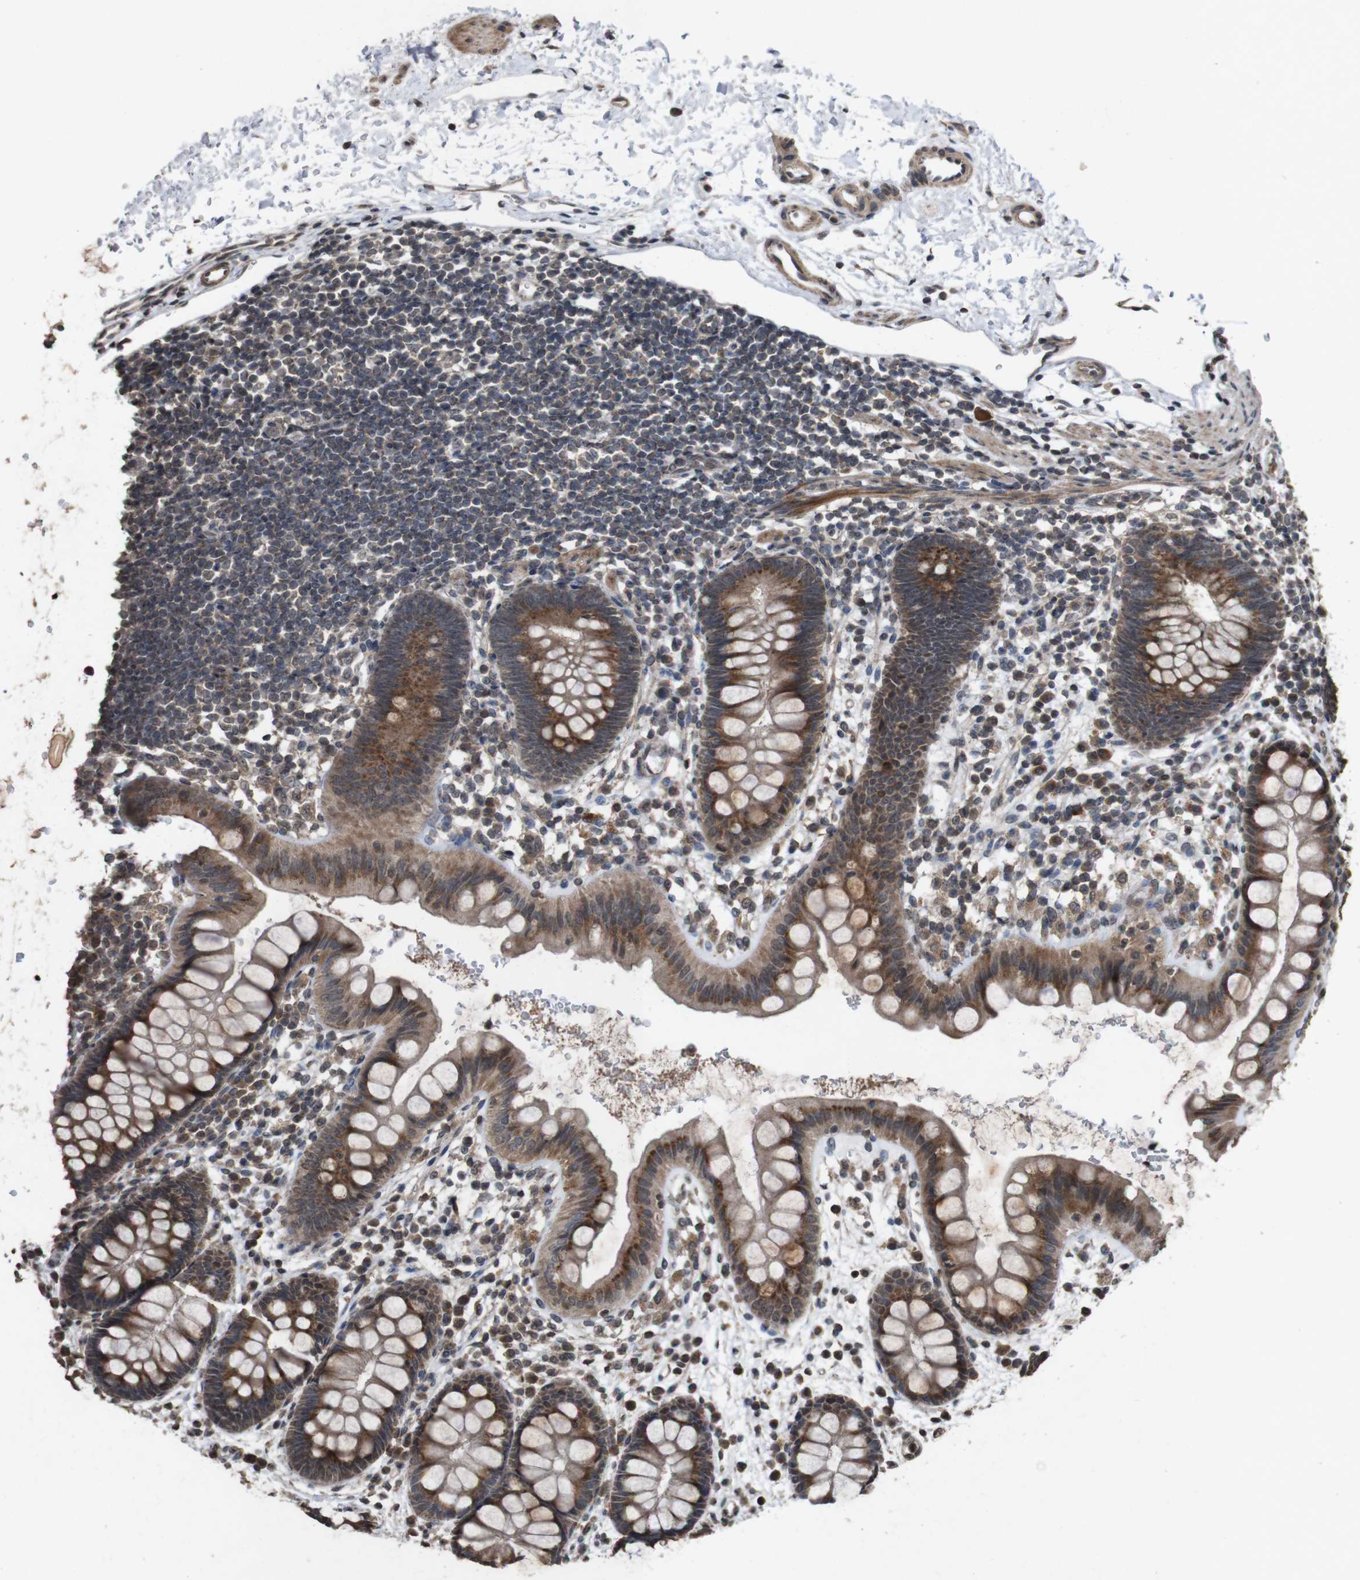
{"staining": {"intensity": "strong", "quantity": ">75%", "location": "cytoplasmic/membranous"}, "tissue": "rectum", "cell_type": "Glandular cells", "image_type": "normal", "snomed": [{"axis": "morphology", "description": "Normal tissue, NOS"}, {"axis": "topography", "description": "Rectum"}], "caption": "High-power microscopy captured an immunohistochemistry (IHC) micrograph of normal rectum, revealing strong cytoplasmic/membranous expression in about >75% of glandular cells.", "gene": "SORL1", "patient": {"sex": "female", "age": 24}}